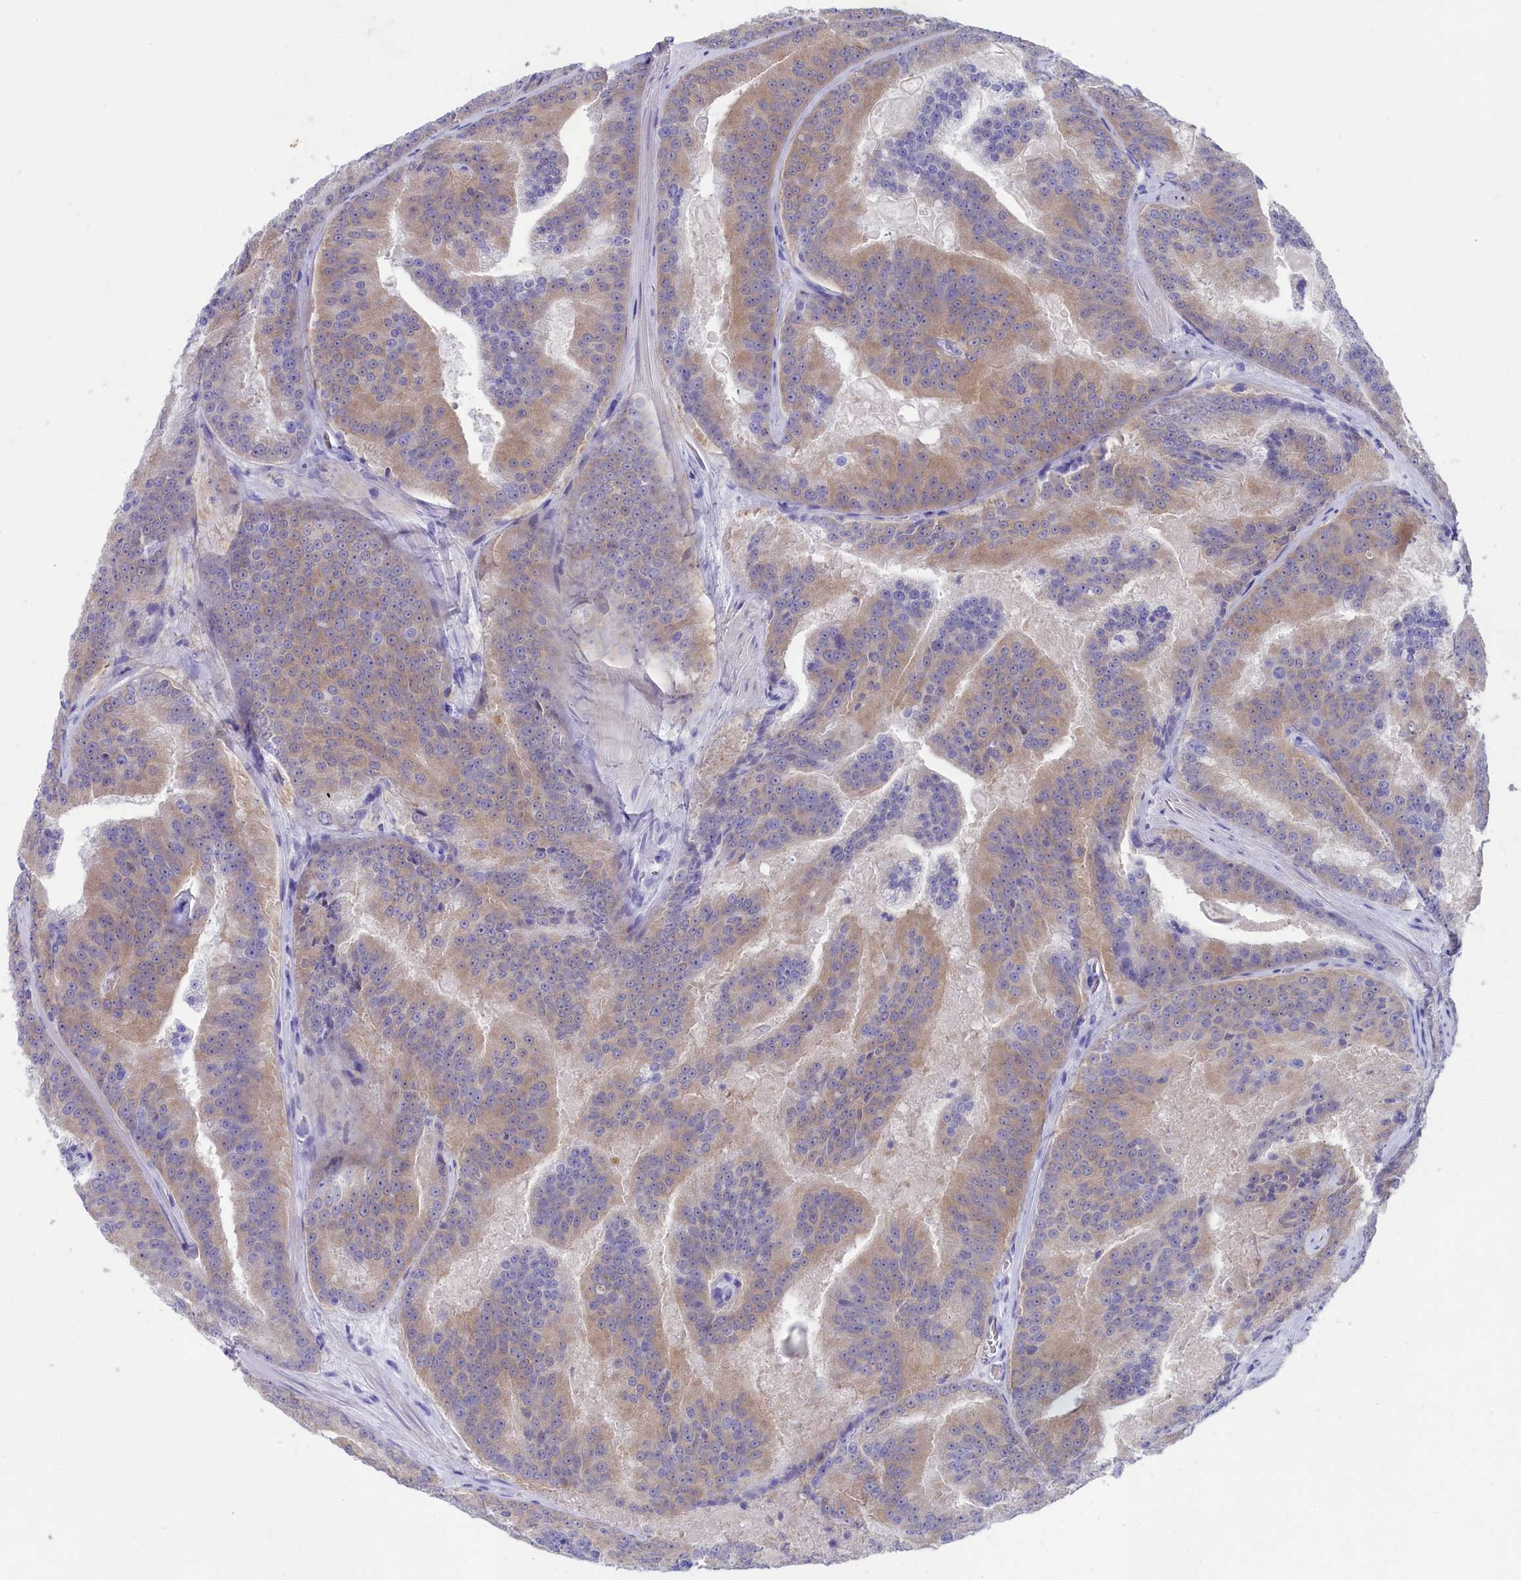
{"staining": {"intensity": "weak", "quantity": "25%-75%", "location": "cytoplasmic/membranous"}, "tissue": "prostate cancer", "cell_type": "Tumor cells", "image_type": "cancer", "snomed": [{"axis": "morphology", "description": "Adenocarcinoma, High grade"}, {"axis": "topography", "description": "Prostate"}], "caption": "IHC micrograph of human prostate cancer stained for a protein (brown), which displays low levels of weak cytoplasmic/membranous expression in about 25%-75% of tumor cells.", "gene": "PRDM12", "patient": {"sex": "male", "age": 61}}